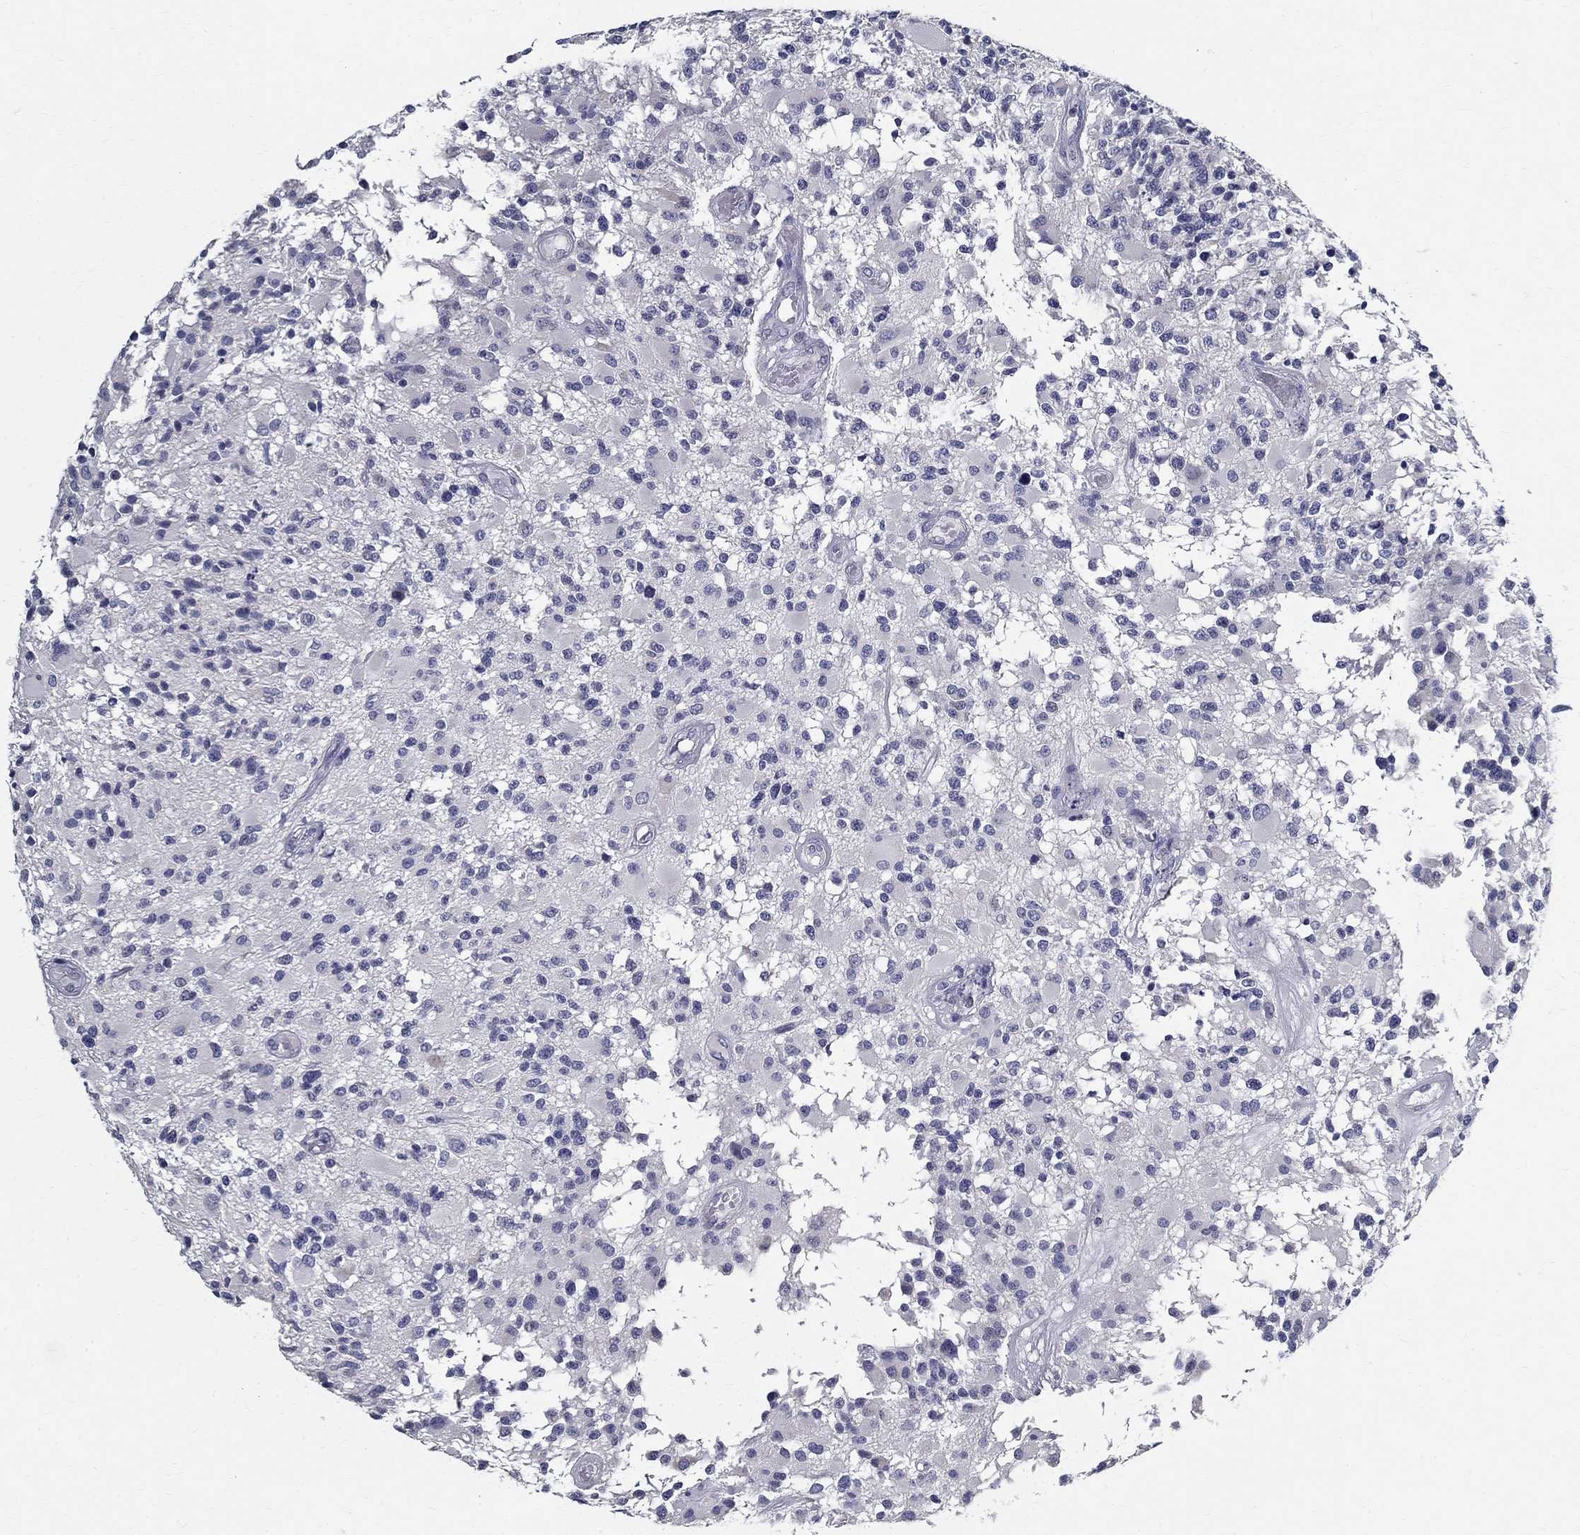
{"staining": {"intensity": "negative", "quantity": "none", "location": "none"}, "tissue": "glioma", "cell_type": "Tumor cells", "image_type": "cancer", "snomed": [{"axis": "morphology", "description": "Glioma, malignant, High grade"}, {"axis": "topography", "description": "Brain"}], "caption": "High-grade glioma (malignant) was stained to show a protein in brown. There is no significant staining in tumor cells.", "gene": "TGM4", "patient": {"sex": "female", "age": 63}}